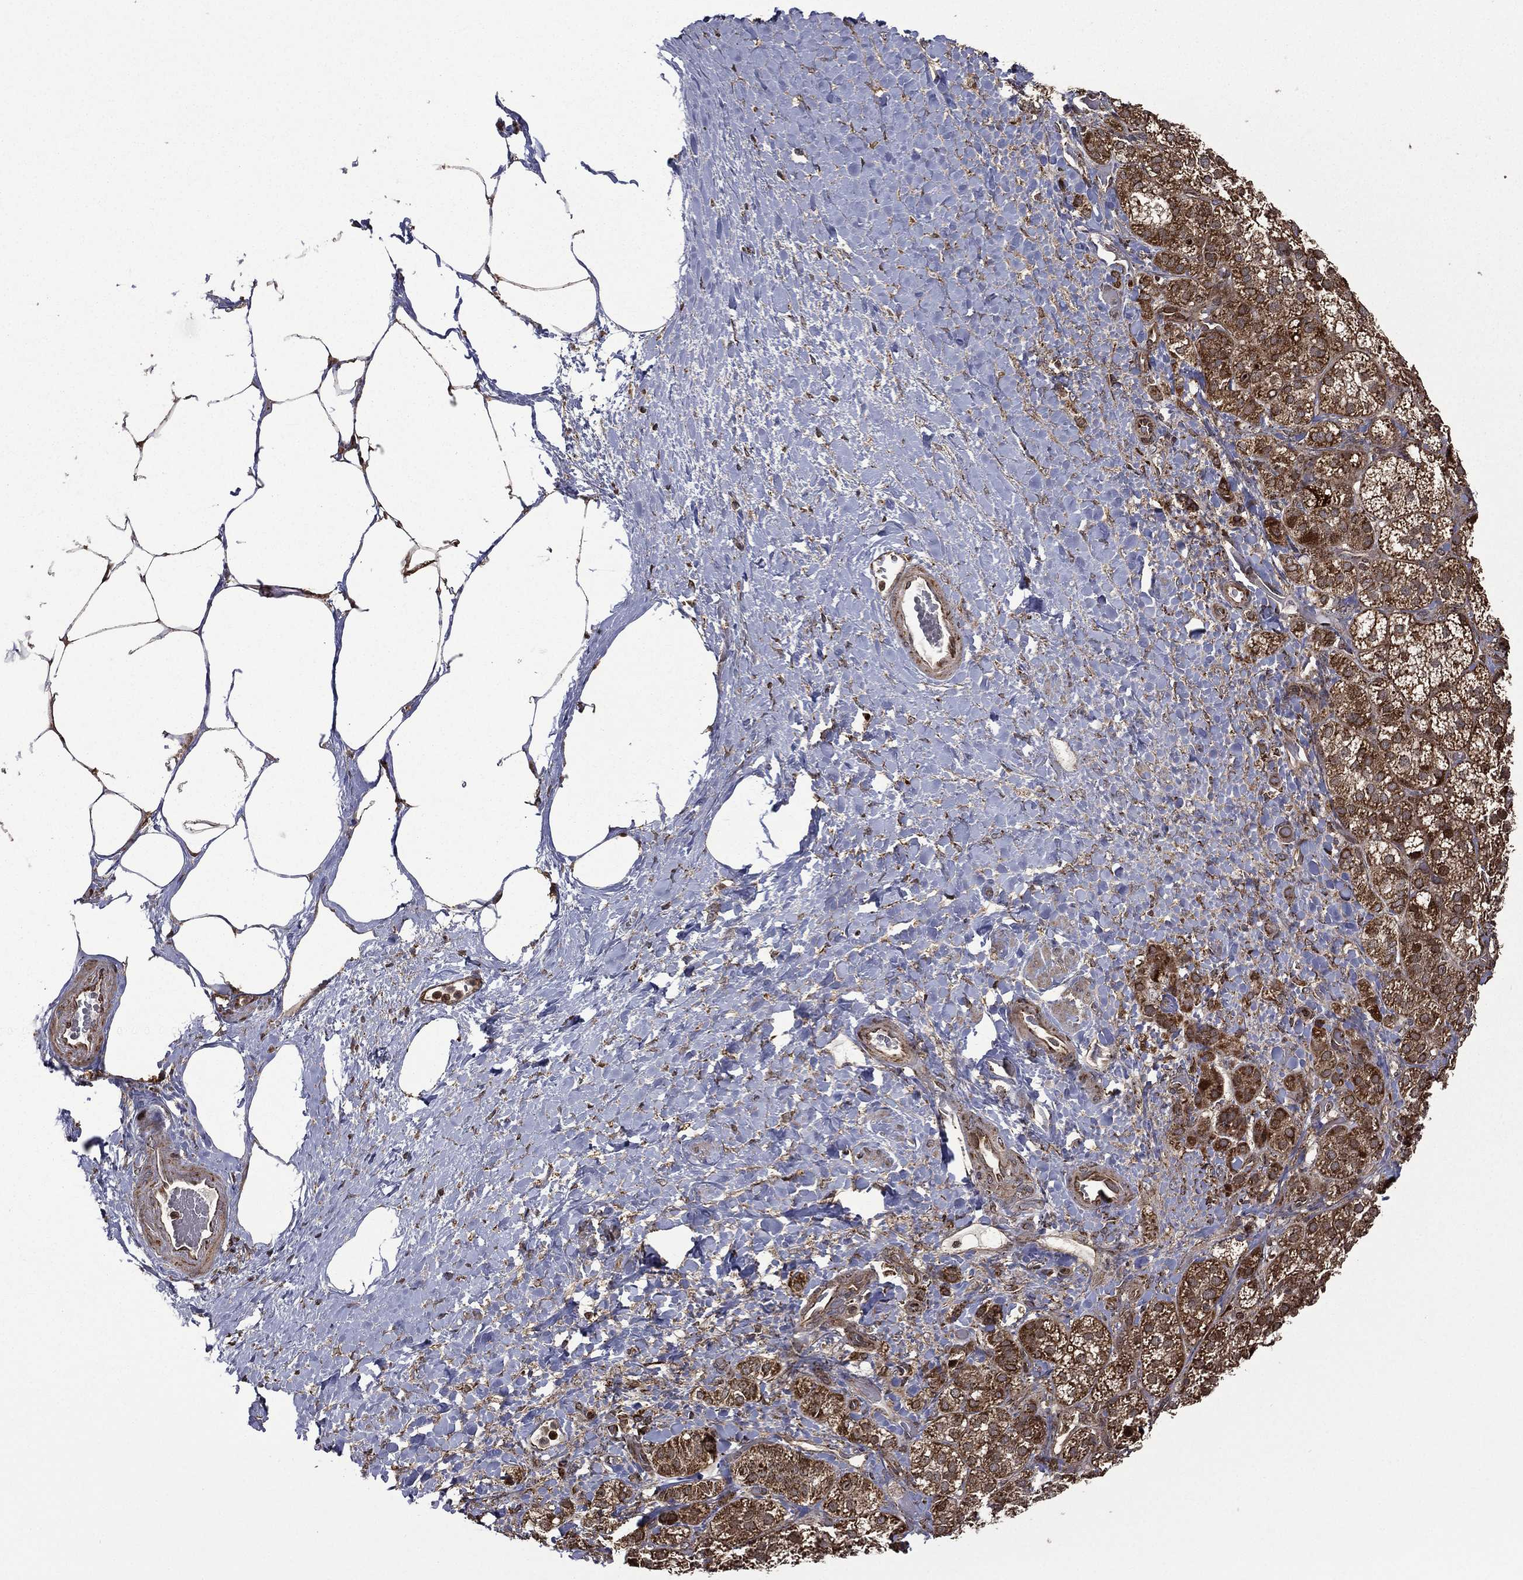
{"staining": {"intensity": "strong", "quantity": ">75%", "location": "cytoplasmic/membranous"}, "tissue": "adrenal gland", "cell_type": "Glandular cells", "image_type": "normal", "snomed": [{"axis": "morphology", "description": "Normal tissue, NOS"}, {"axis": "topography", "description": "Adrenal gland"}], "caption": "IHC micrograph of normal adrenal gland: adrenal gland stained using immunohistochemistry (IHC) reveals high levels of strong protein expression localized specifically in the cytoplasmic/membranous of glandular cells, appearing as a cytoplasmic/membranous brown color.", "gene": "GIMAP6", "patient": {"sex": "male", "age": 57}}